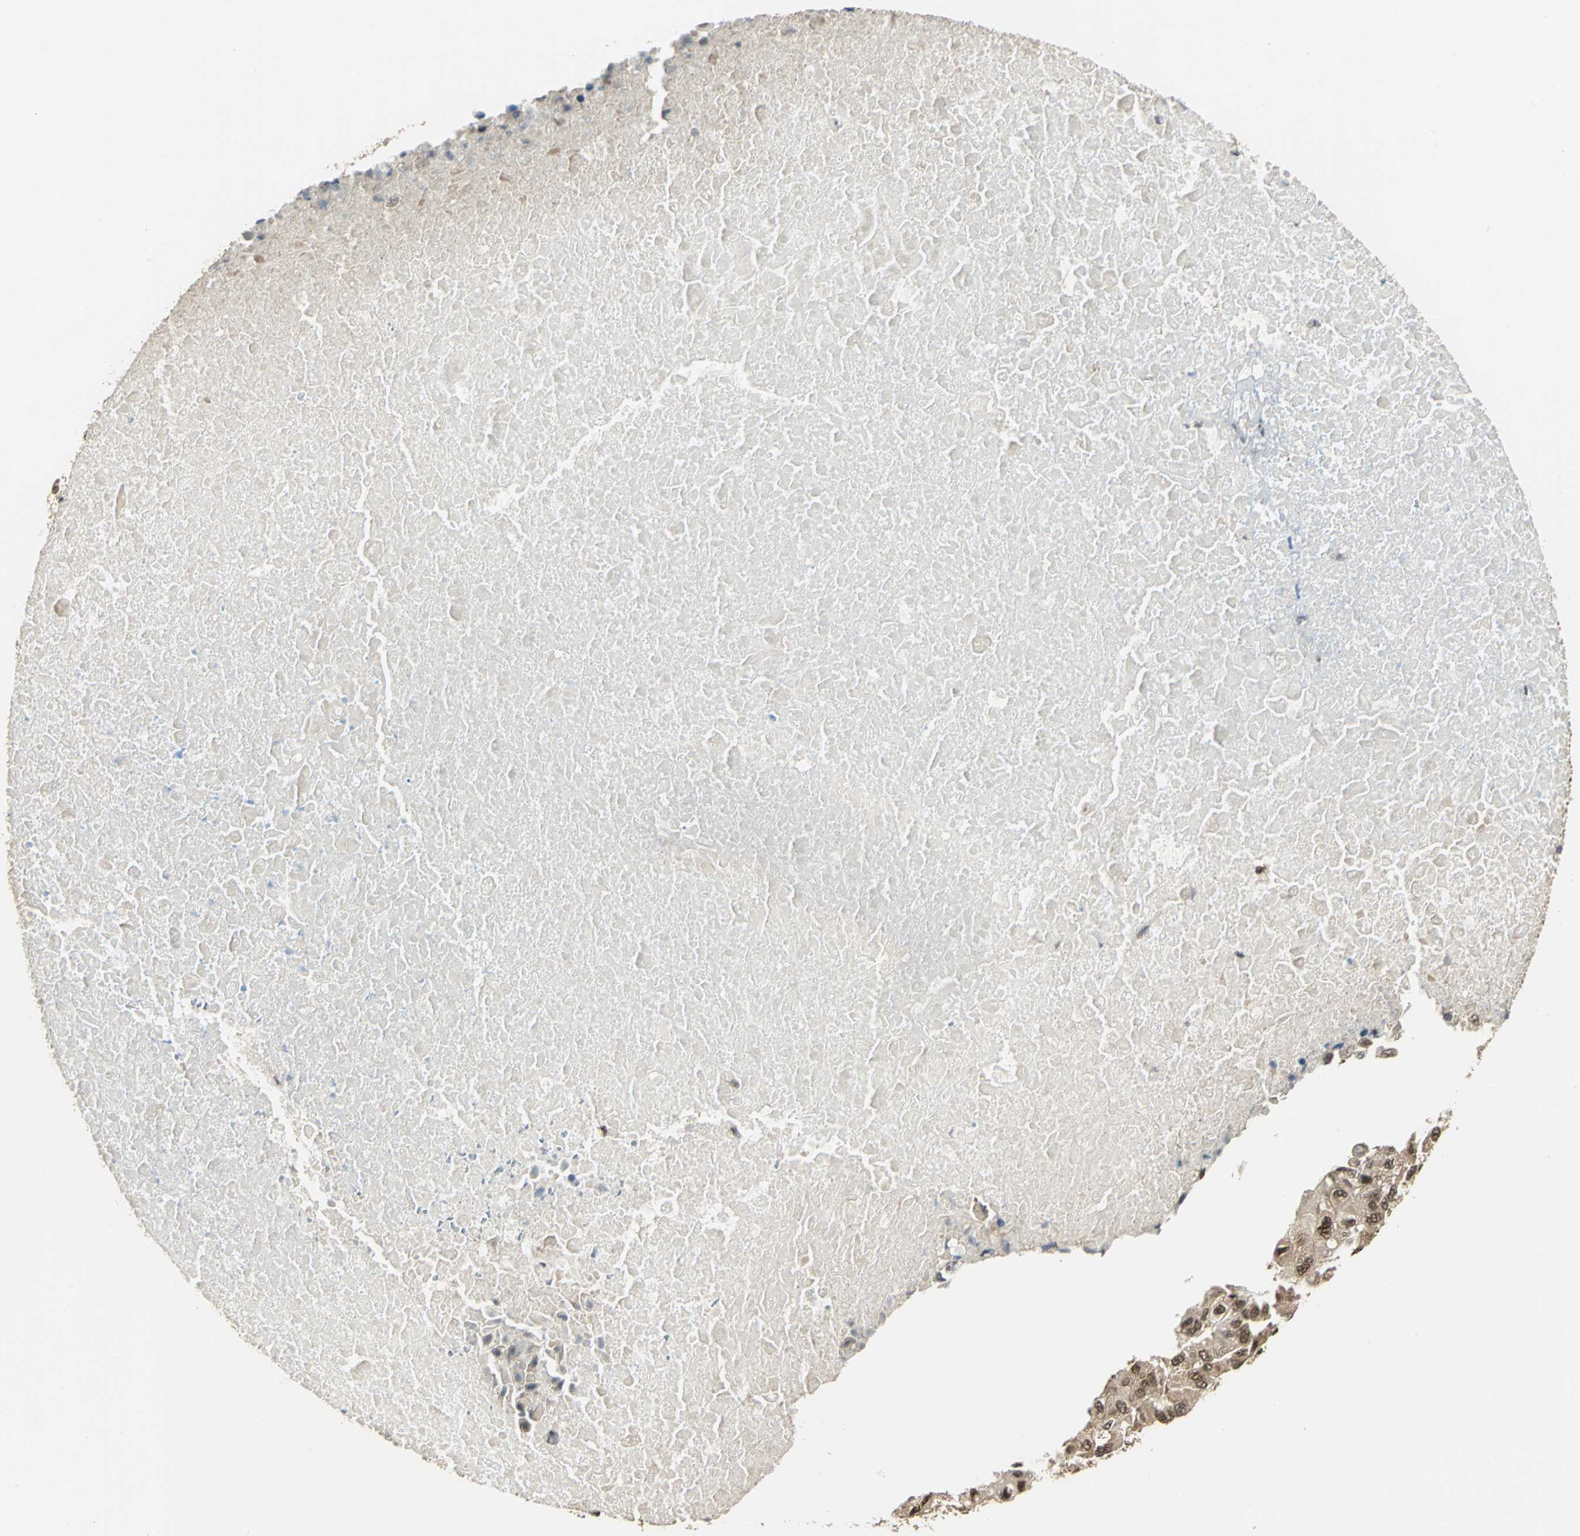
{"staining": {"intensity": "moderate", "quantity": ">75%", "location": "cytoplasmic/membranous,nuclear"}, "tissue": "breast cancer", "cell_type": "Tumor cells", "image_type": "cancer", "snomed": [{"axis": "morphology", "description": "Normal tissue, NOS"}, {"axis": "morphology", "description": "Duct carcinoma"}, {"axis": "topography", "description": "Breast"}], "caption": "Immunohistochemistry (IHC) of intraductal carcinoma (breast) exhibits medium levels of moderate cytoplasmic/membranous and nuclear positivity in about >75% of tumor cells. (DAB (3,3'-diaminobenzidine) IHC with brightfield microscopy, high magnification).", "gene": "PSMC3", "patient": {"sex": "female", "age": 49}}